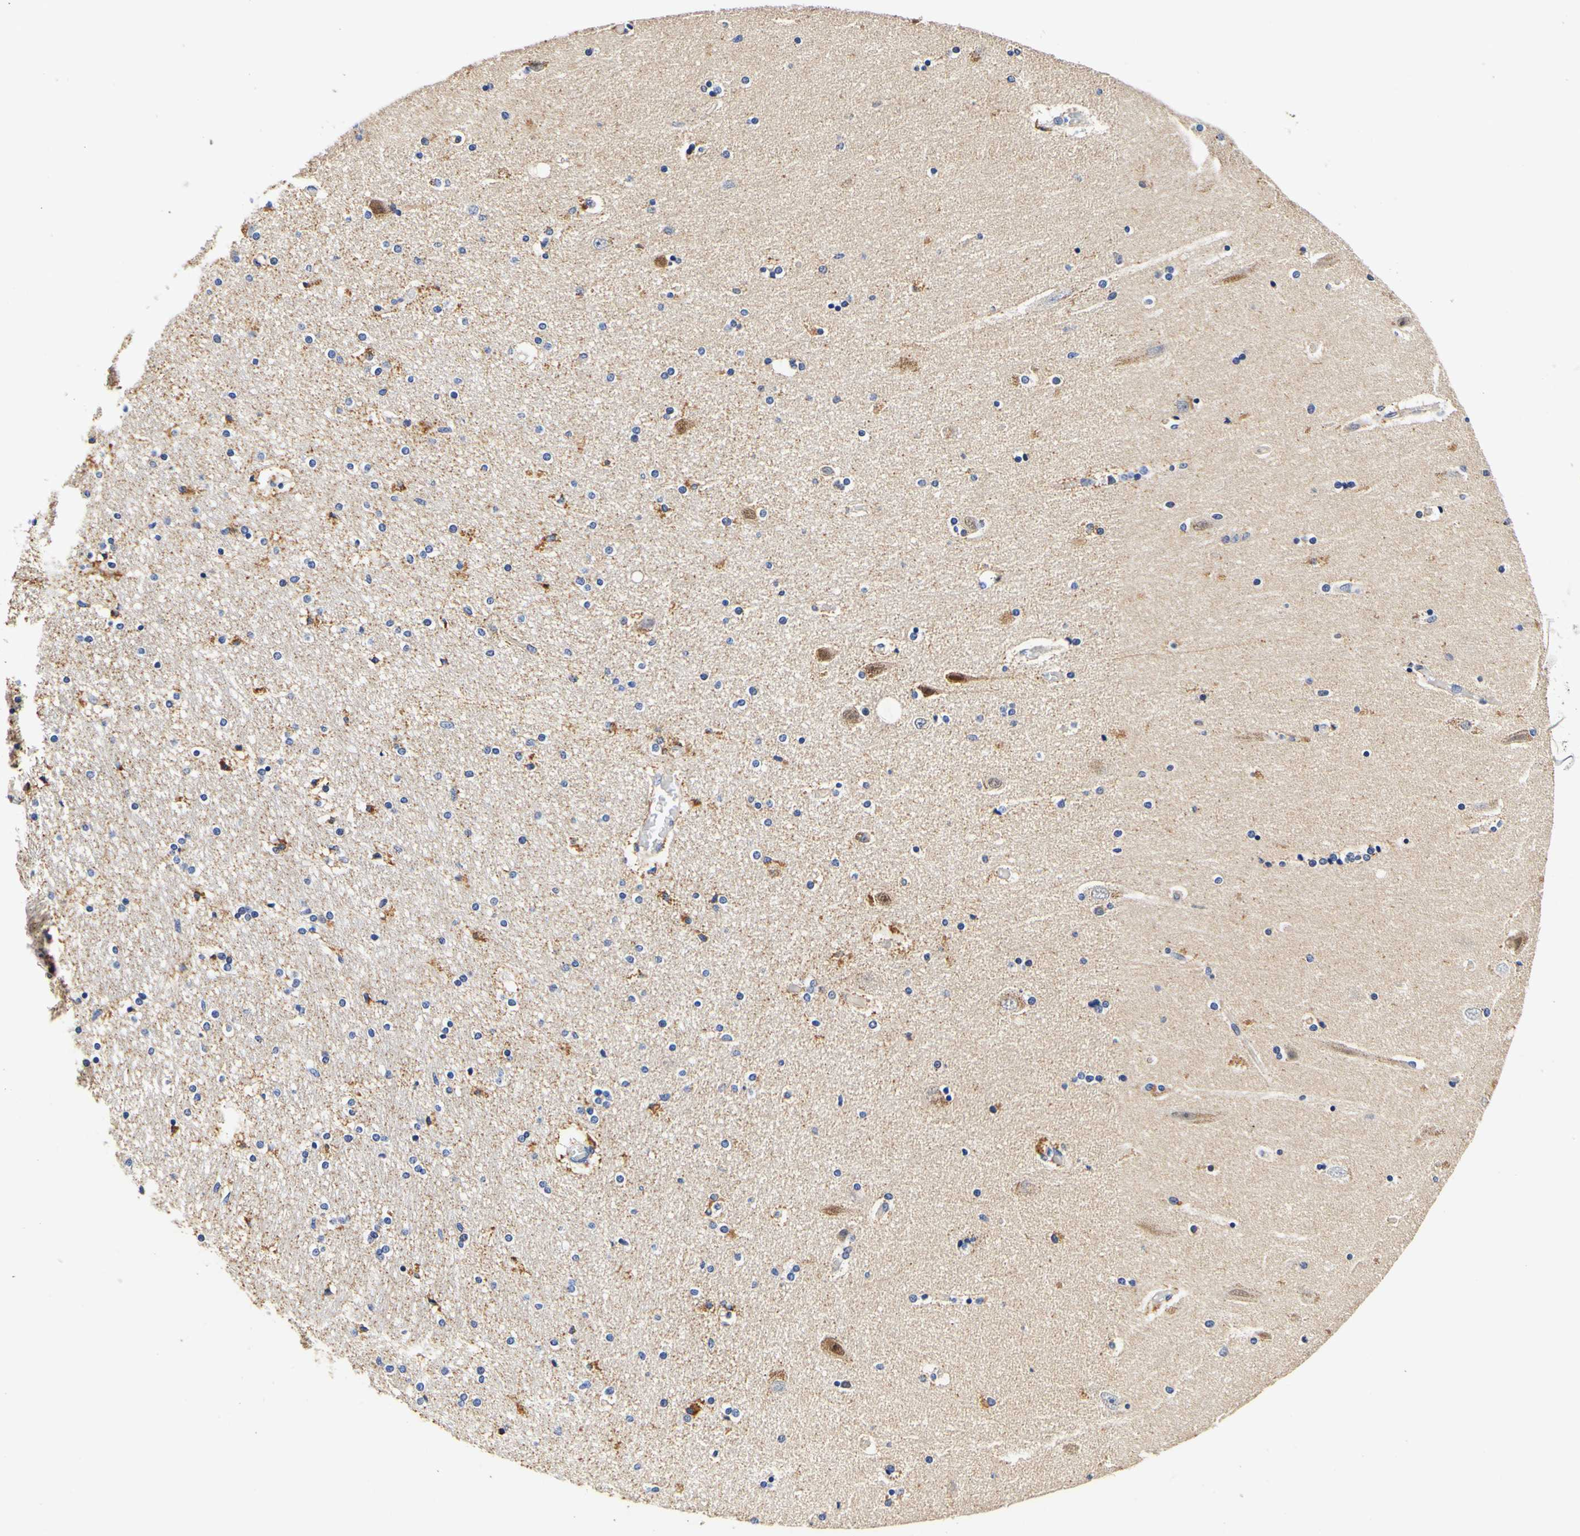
{"staining": {"intensity": "moderate", "quantity": "<25%", "location": "cytoplasmic/membranous"}, "tissue": "hippocampus", "cell_type": "Glial cells", "image_type": "normal", "snomed": [{"axis": "morphology", "description": "Normal tissue, NOS"}, {"axis": "topography", "description": "Hippocampus"}], "caption": "Immunohistochemical staining of unremarkable hippocampus demonstrates <25% levels of moderate cytoplasmic/membranous protein staining in about <25% of glial cells. (DAB IHC with brightfield microscopy, high magnification).", "gene": "CAMK4", "patient": {"sex": "female", "age": 54}}